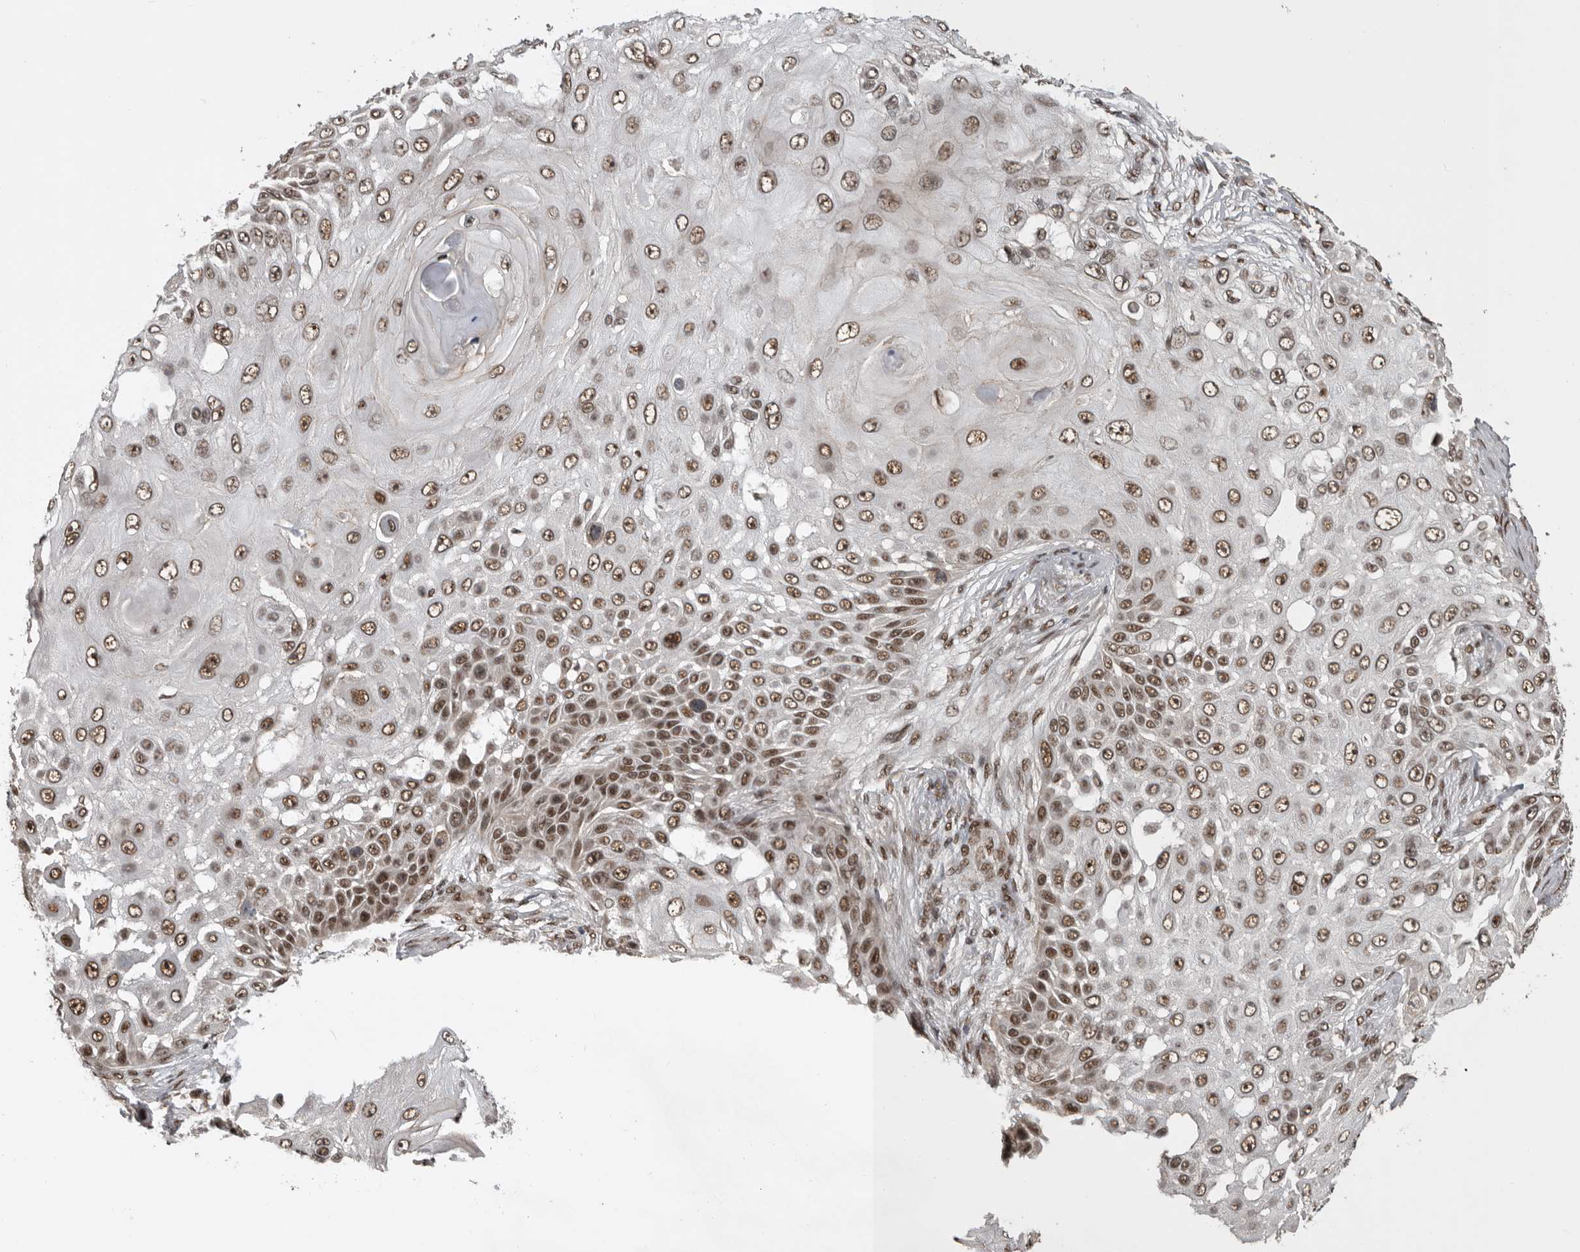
{"staining": {"intensity": "moderate", "quantity": ">75%", "location": "nuclear"}, "tissue": "skin cancer", "cell_type": "Tumor cells", "image_type": "cancer", "snomed": [{"axis": "morphology", "description": "Squamous cell carcinoma, NOS"}, {"axis": "topography", "description": "Skin"}], "caption": "Immunohistochemical staining of skin cancer exhibits moderate nuclear protein staining in about >75% of tumor cells.", "gene": "CBLL1", "patient": {"sex": "female", "age": 44}}